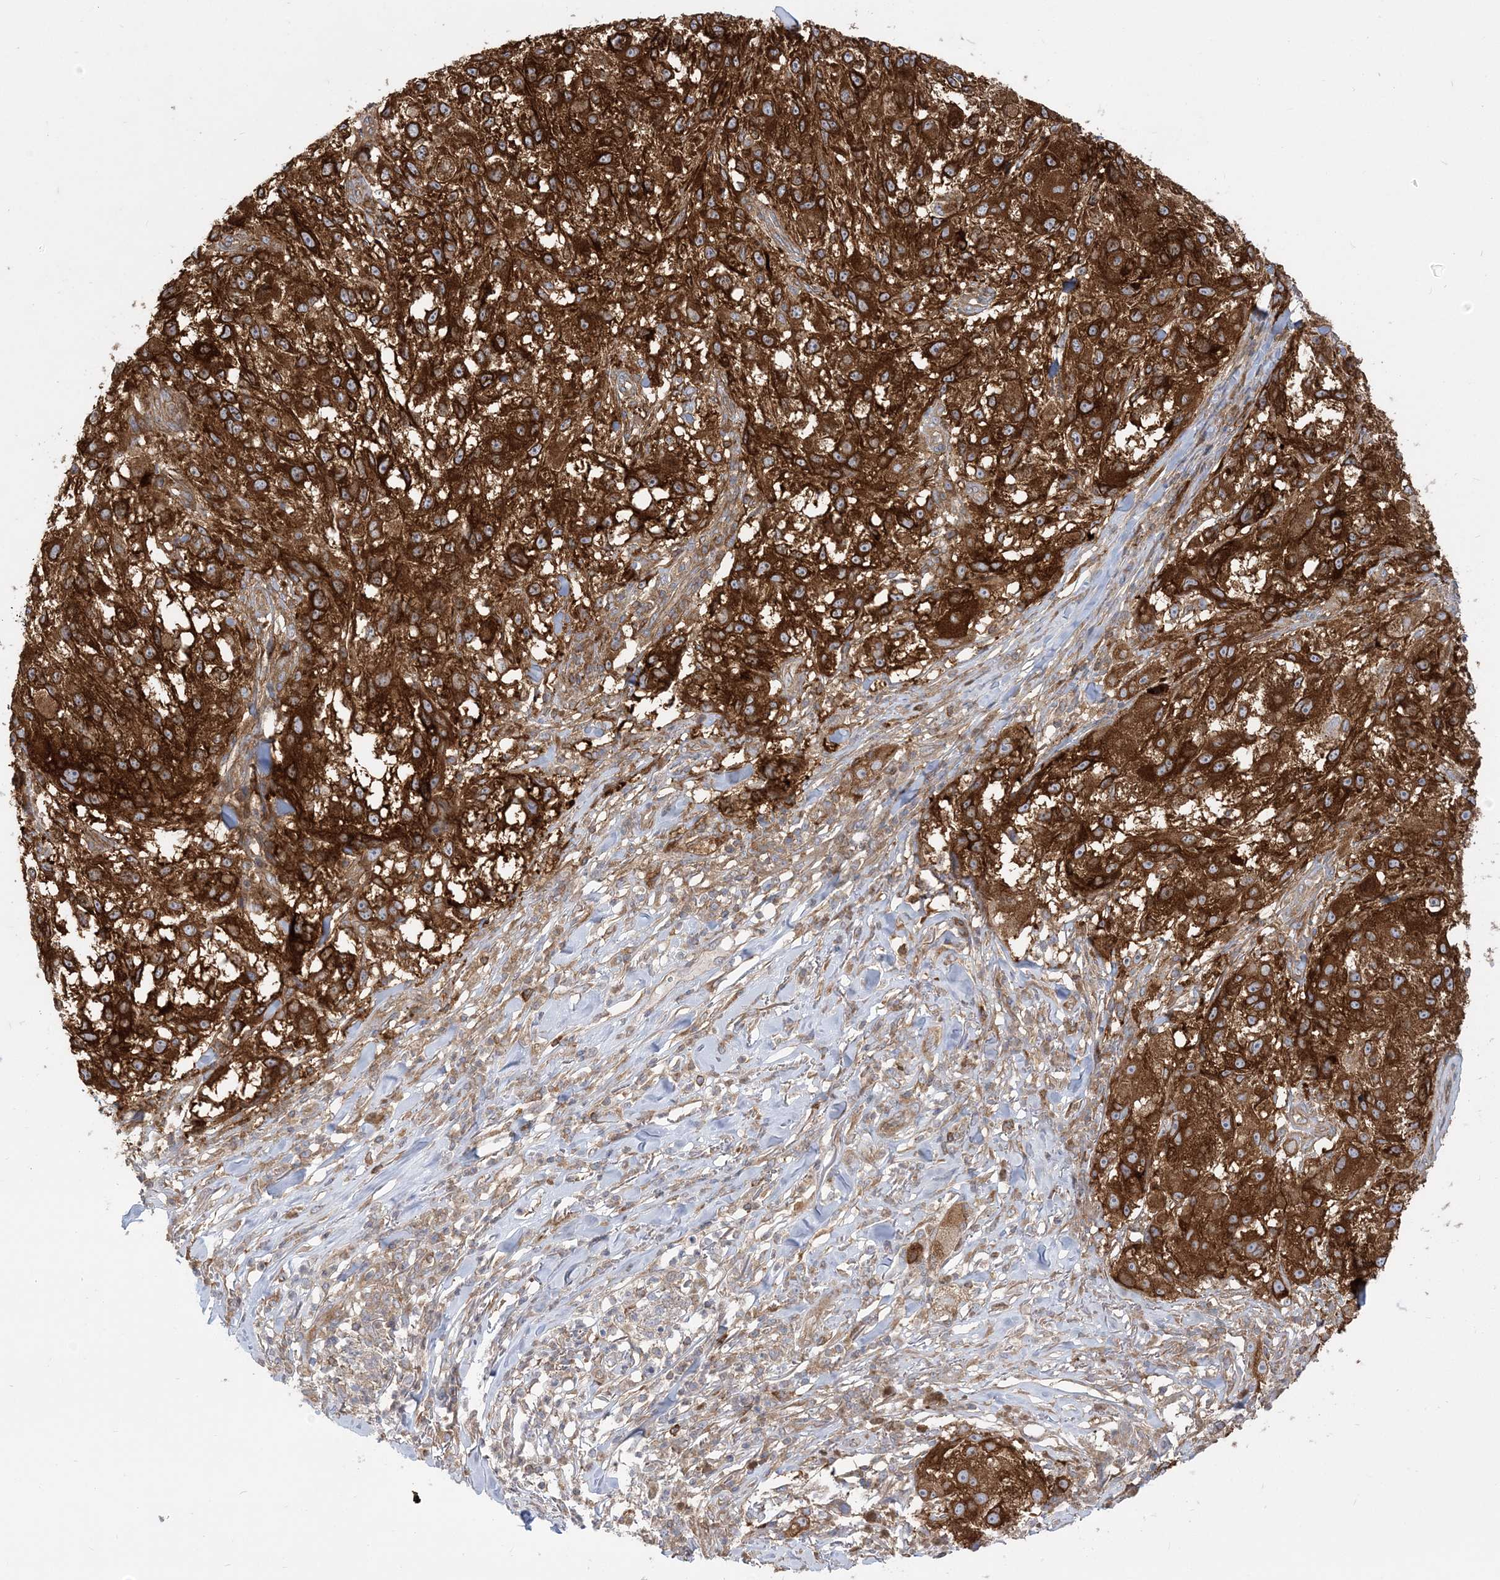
{"staining": {"intensity": "strong", "quantity": ">75%", "location": "cytoplasmic/membranous"}, "tissue": "melanoma", "cell_type": "Tumor cells", "image_type": "cancer", "snomed": [{"axis": "morphology", "description": "Necrosis, NOS"}, {"axis": "morphology", "description": "Malignant melanoma, NOS"}, {"axis": "topography", "description": "Skin"}], "caption": "DAB immunohistochemical staining of malignant melanoma shows strong cytoplasmic/membranous protein staining in about >75% of tumor cells.", "gene": "STAM", "patient": {"sex": "female", "age": 87}}